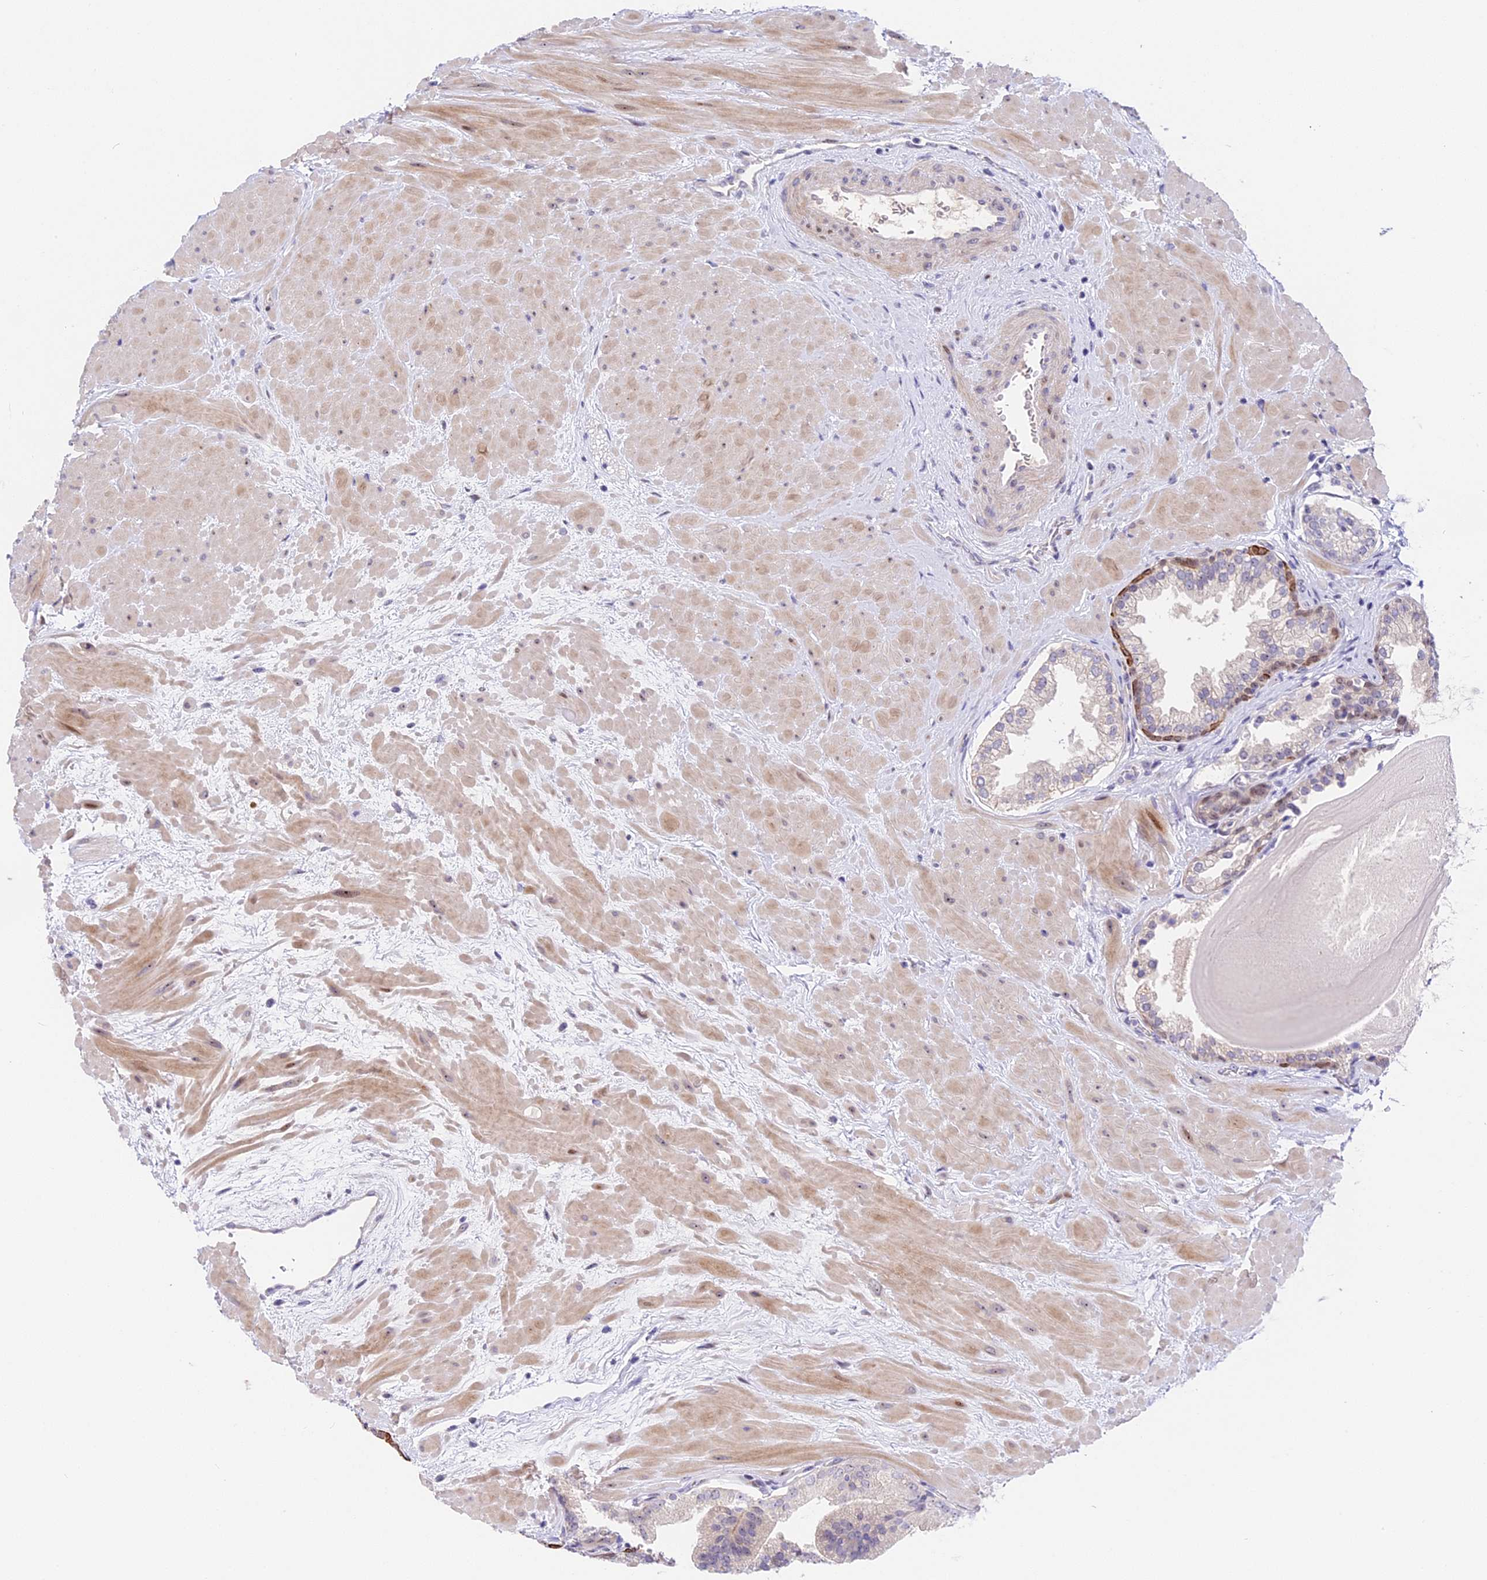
{"staining": {"intensity": "strong", "quantity": "<25%", "location": "cytoplasmic/membranous"}, "tissue": "prostate", "cell_type": "Glandular cells", "image_type": "normal", "snomed": [{"axis": "morphology", "description": "Normal tissue, NOS"}, {"axis": "topography", "description": "Prostate"}], "caption": "This micrograph displays immunohistochemistry staining of benign prostate, with medium strong cytoplasmic/membranous positivity in approximately <25% of glandular cells.", "gene": "MIDN", "patient": {"sex": "male", "age": 48}}